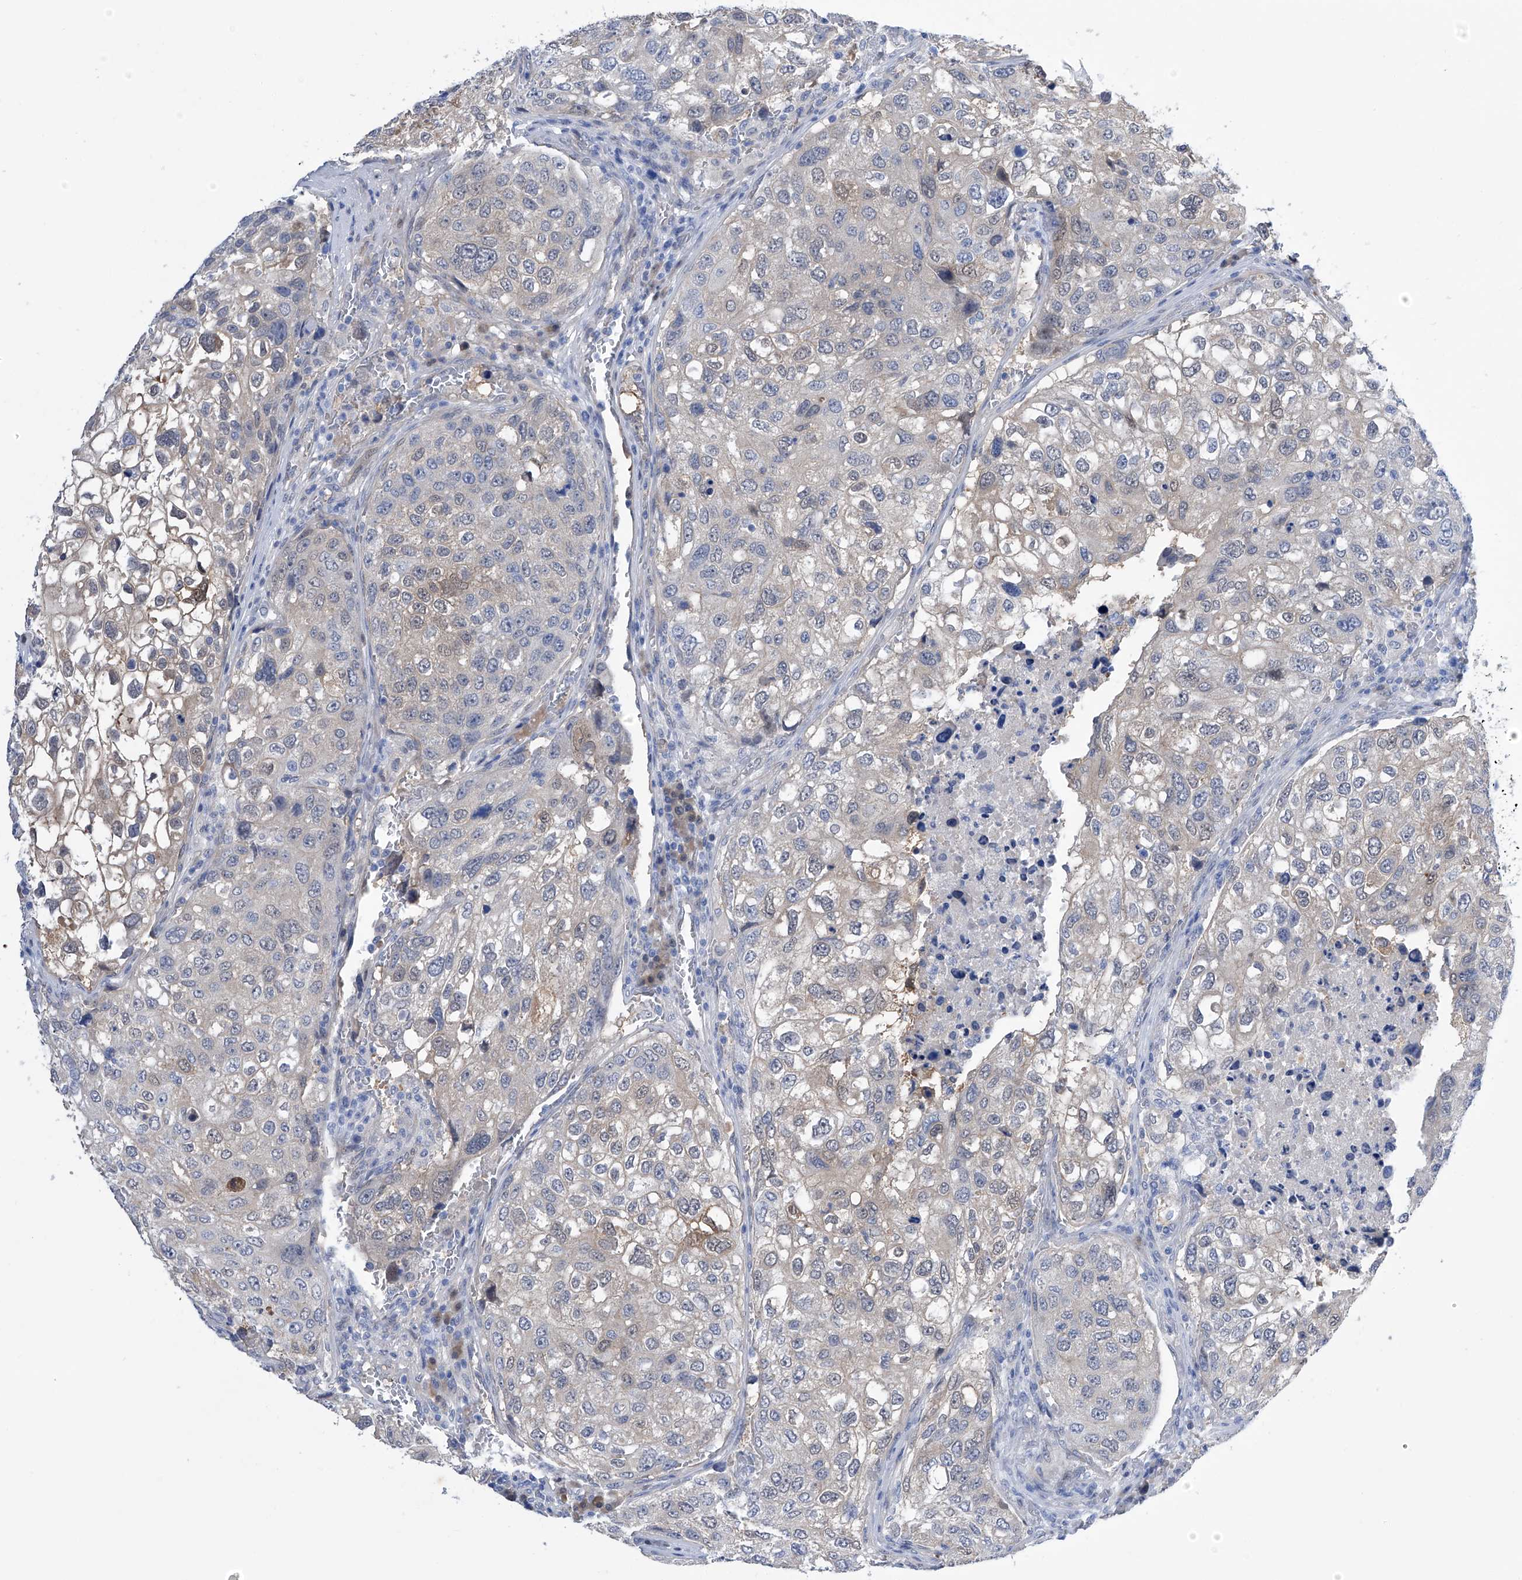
{"staining": {"intensity": "weak", "quantity": "<25%", "location": "cytoplasmic/membranous,nuclear"}, "tissue": "urothelial cancer", "cell_type": "Tumor cells", "image_type": "cancer", "snomed": [{"axis": "morphology", "description": "Urothelial carcinoma, High grade"}, {"axis": "topography", "description": "Lymph node"}, {"axis": "topography", "description": "Urinary bladder"}], "caption": "Immunohistochemistry of human urothelial carcinoma (high-grade) exhibits no expression in tumor cells.", "gene": "PGM3", "patient": {"sex": "male", "age": 51}}